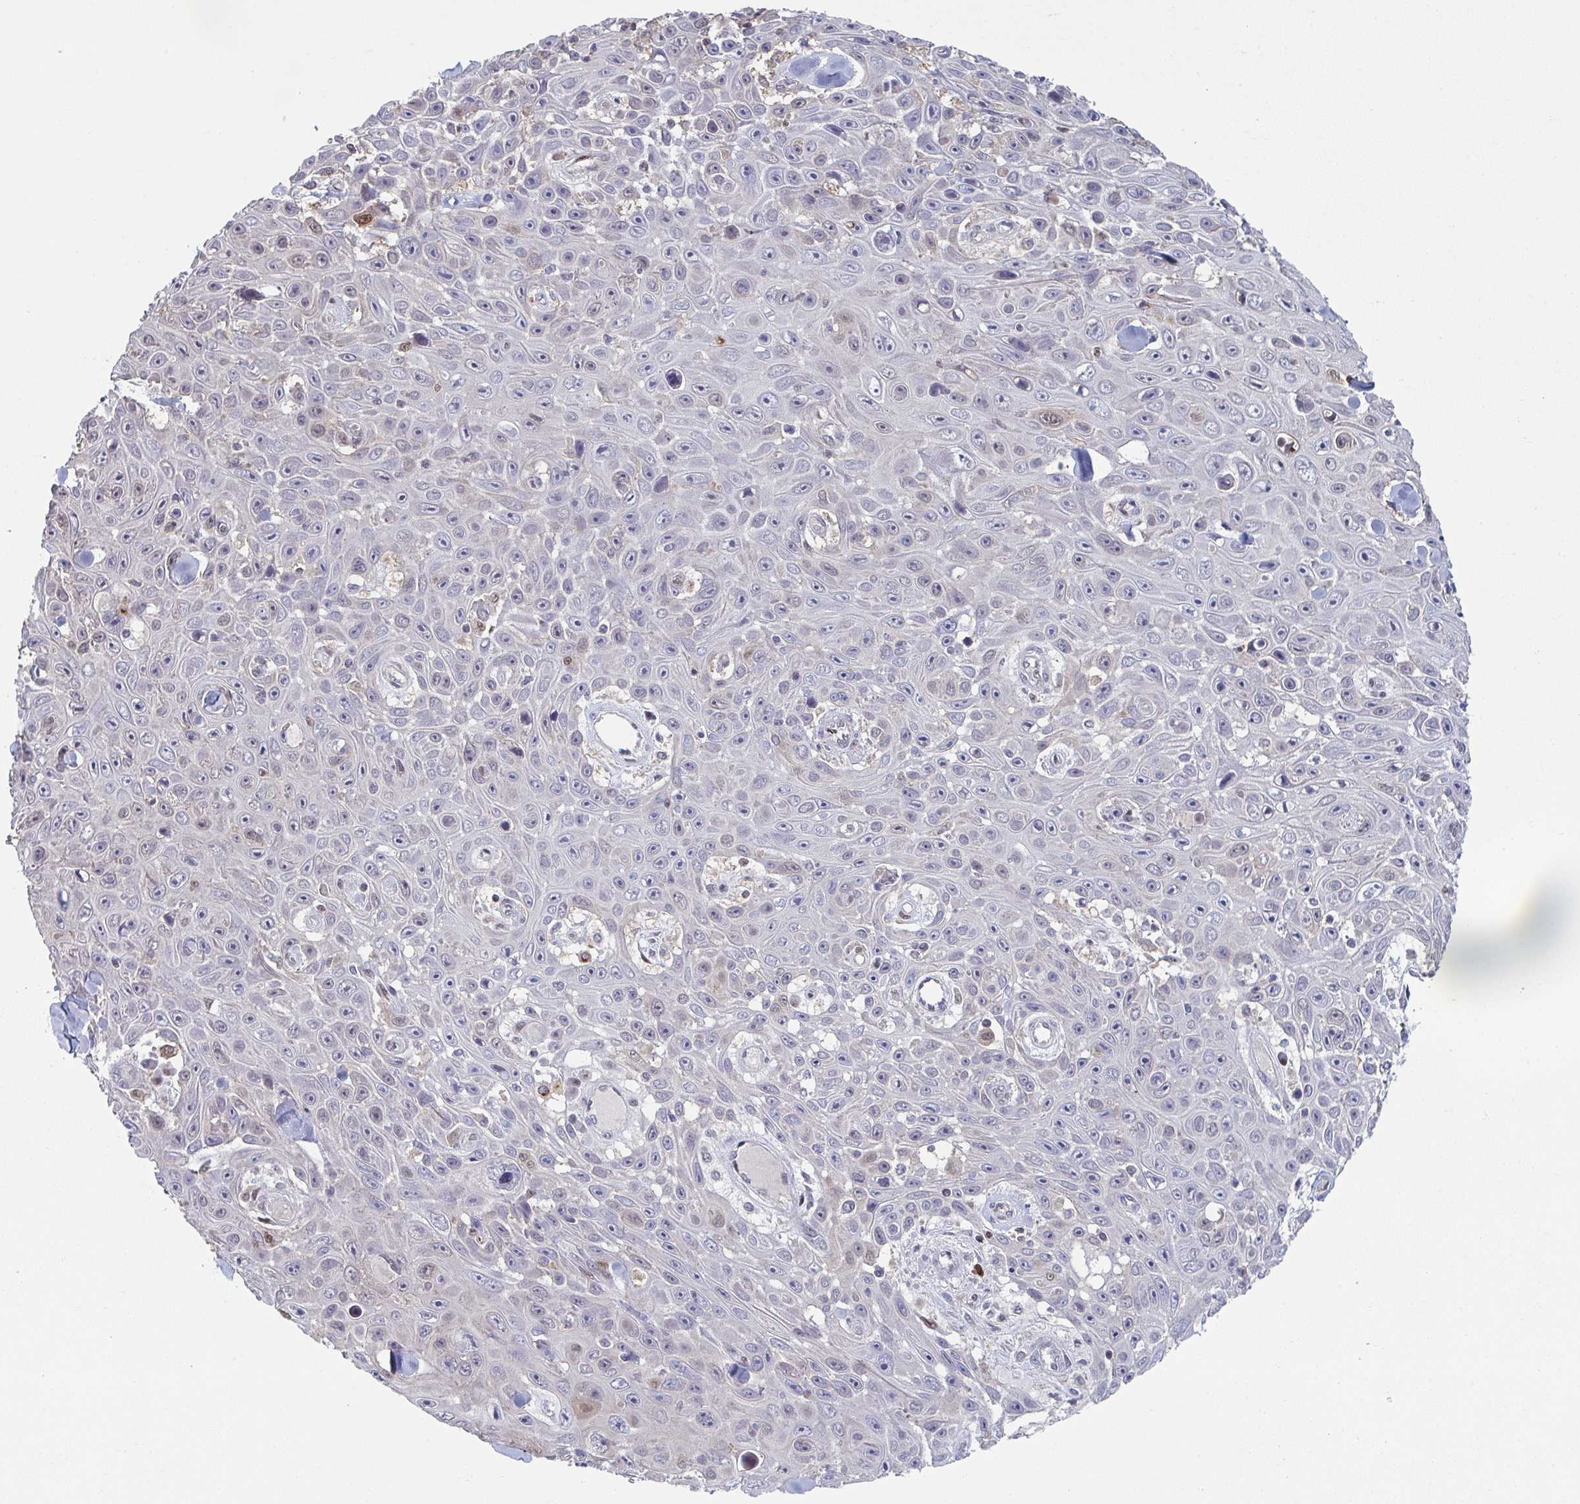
{"staining": {"intensity": "weak", "quantity": "<25%", "location": "nuclear"}, "tissue": "skin cancer", "cell_type": "Tumor cells", "image_type": "cancer", "snomed": [{"axis": "morphology", "description": "Squamous cell carcinoma, NOS"}, {"axis": "topography", "description": "Skin"}], "caption": "Micrograph shows no significant protein expression in tumor cells of squamous cell carcinoma (skin).", "gene": "ACD", "patient": {"sex": "male", "age": 82}}